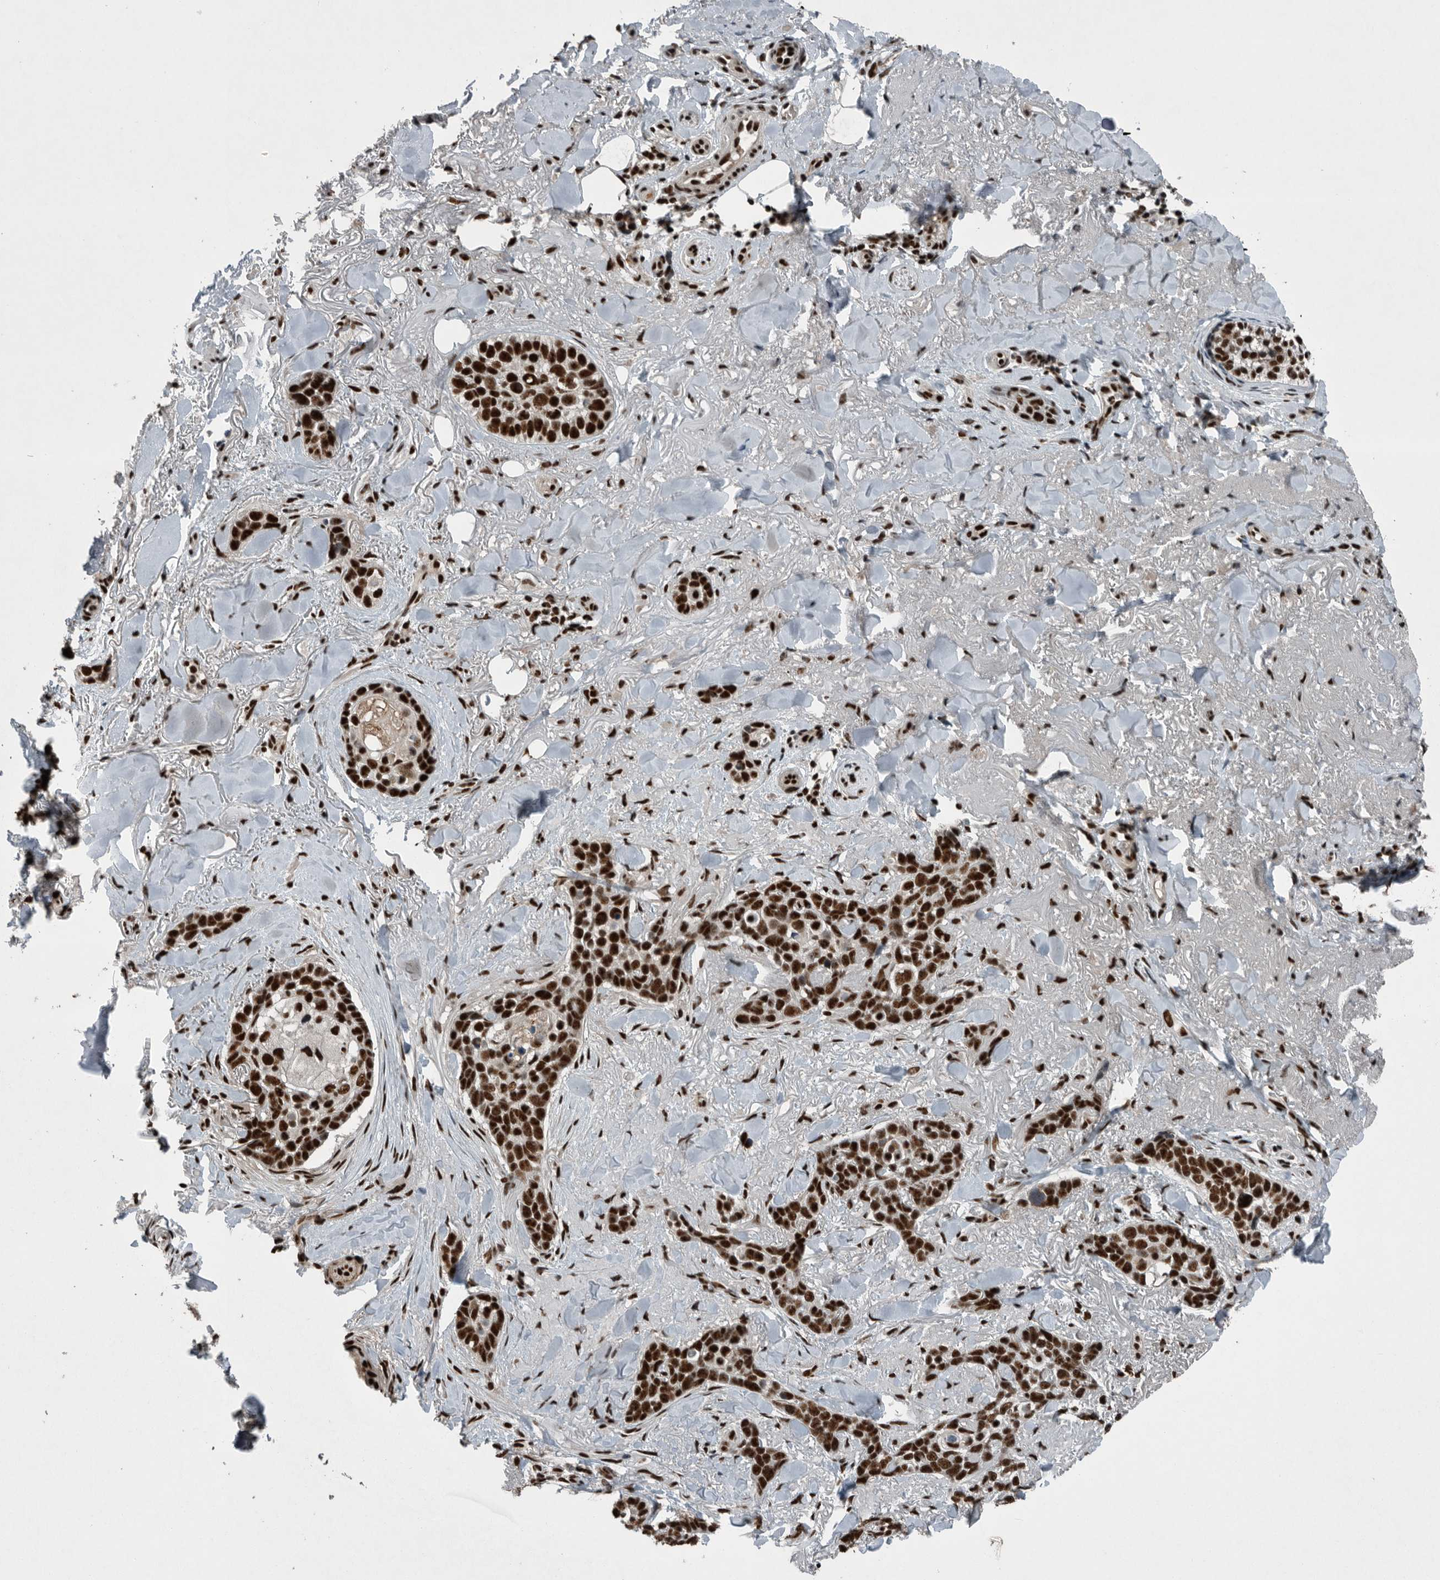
{"staining": {"intensity": "strong", "quantity": ">75%", "location": "nuclear"}, "tissue": "skin cancer", "cell_type": "Tumor cells", "image_type": "cancer", "snomed": [{"axis": "morphology", "description": "Basal cell carcinoma"}, {"axis": "topography", "description": "Skin"}], "caption": "An image of human skin basal cell carcinoma stained for a protein exhibits strong nuclear brown staining in tumor cells.", "gene": "SENP7", "patient": {"sex": "female", "age": 82}}